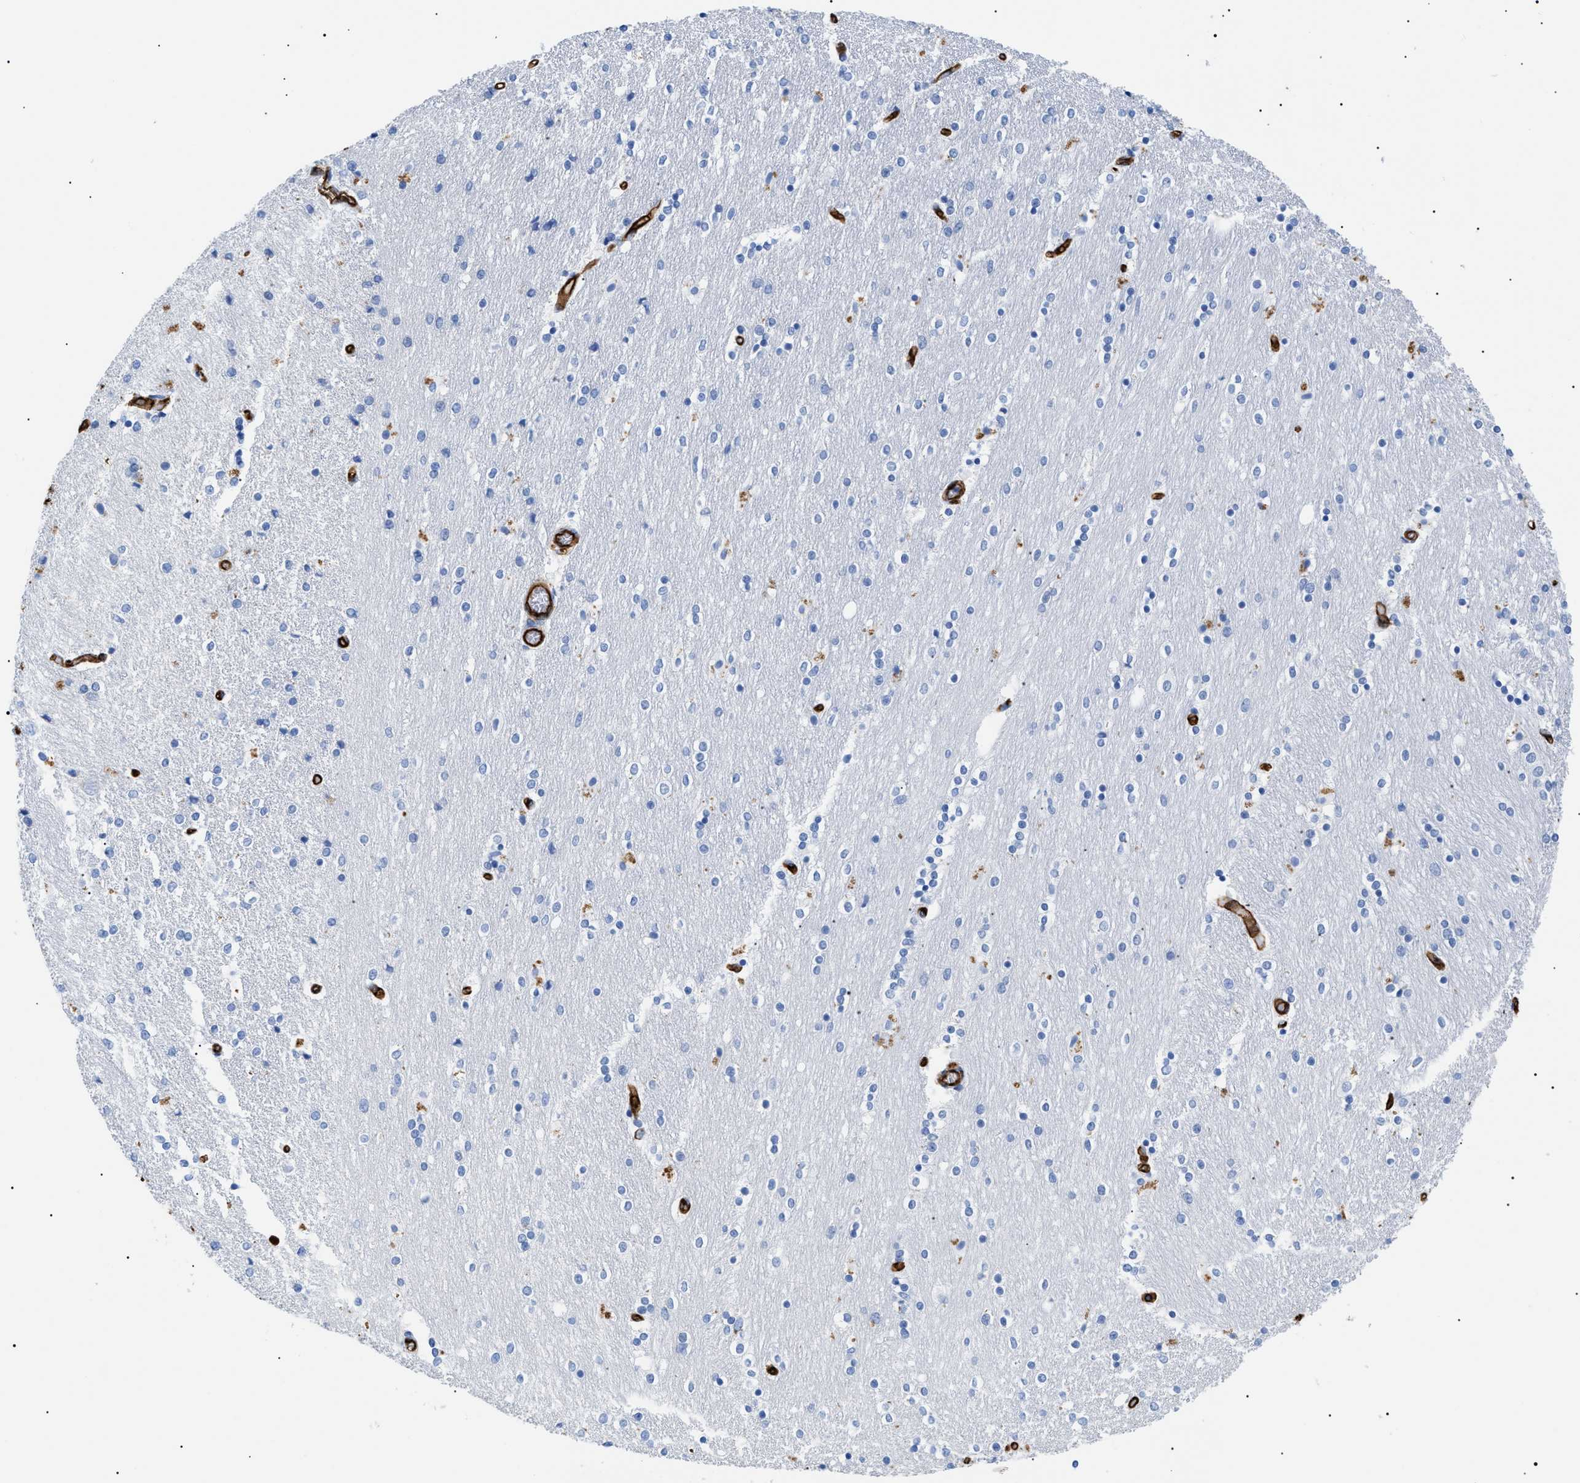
{"staining": {"intensity": "negative", "quantity": "none", "location": "none"}, "tissue": "caudate", "cell_type": "Glial cells", "image_type": "normal", "snomed": [{"axis": "morphology", "description": "Normal tissue, NOS"}, {"axis": "topography", "description": "Lateral ventricle wall"}], "caption": "A photomicrograph of human caudate is negative for staining in glial cells. The staining is performed using DAB brown chromogen with nuclei counter-stained in using hematoxylin.", "gene": "PODXL", "patient": {"sex": "female", "age": 54}}